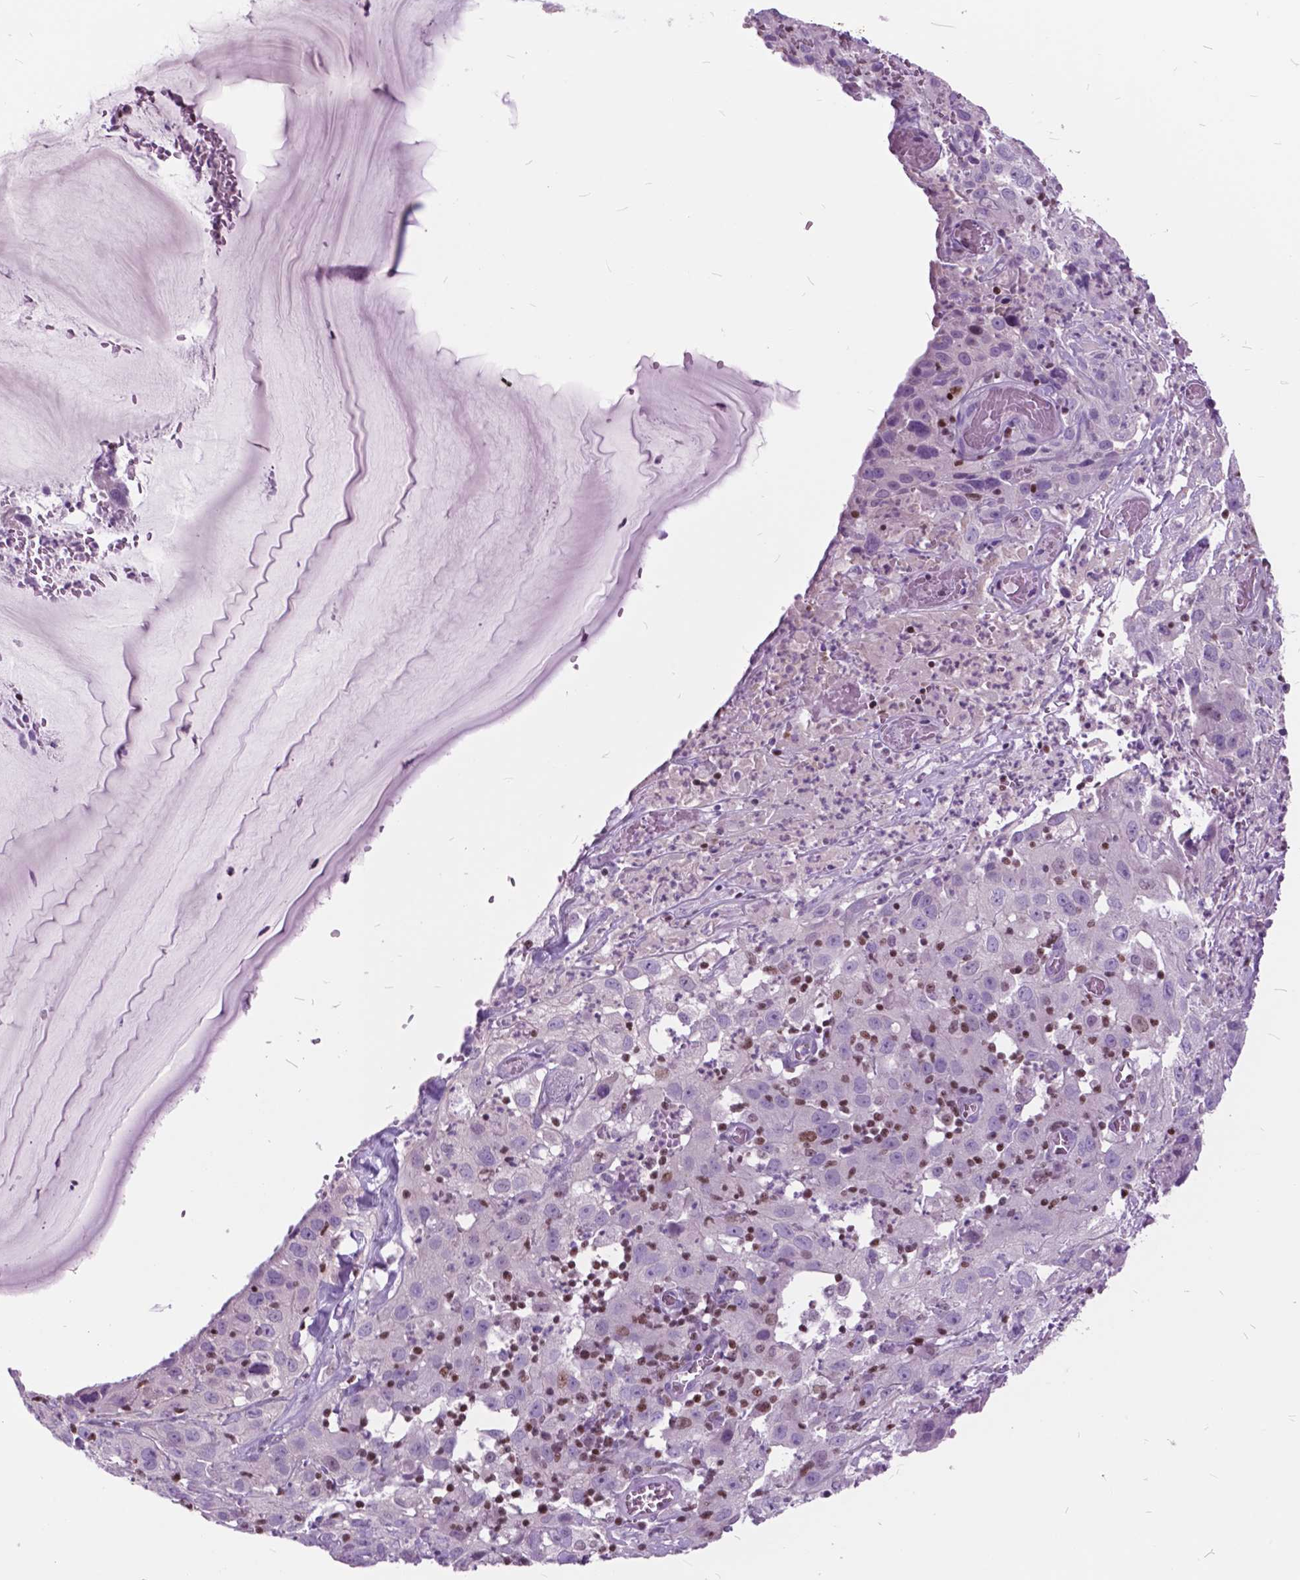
{"staining": {"intensity": "negative", "quantity": "none", "location": "none"}, "tissue": "cervical cancer", "cell_type": "Tumor cells", "image_type": "cancer", "snomed": [{"axis": "morphology", "description": "Squamous cell carcinoma, NOS"}, {"axis": "topography", "description": "Cervix"}], "caption": "High power microscopy micrograph of an immunohistochemistry histopathology image of cervical cancer (squamous cell carcinoma), revealing no significant staining in tumor cells.", "gene": "SP140", "patient": {"sex": "female", "age": 32}}